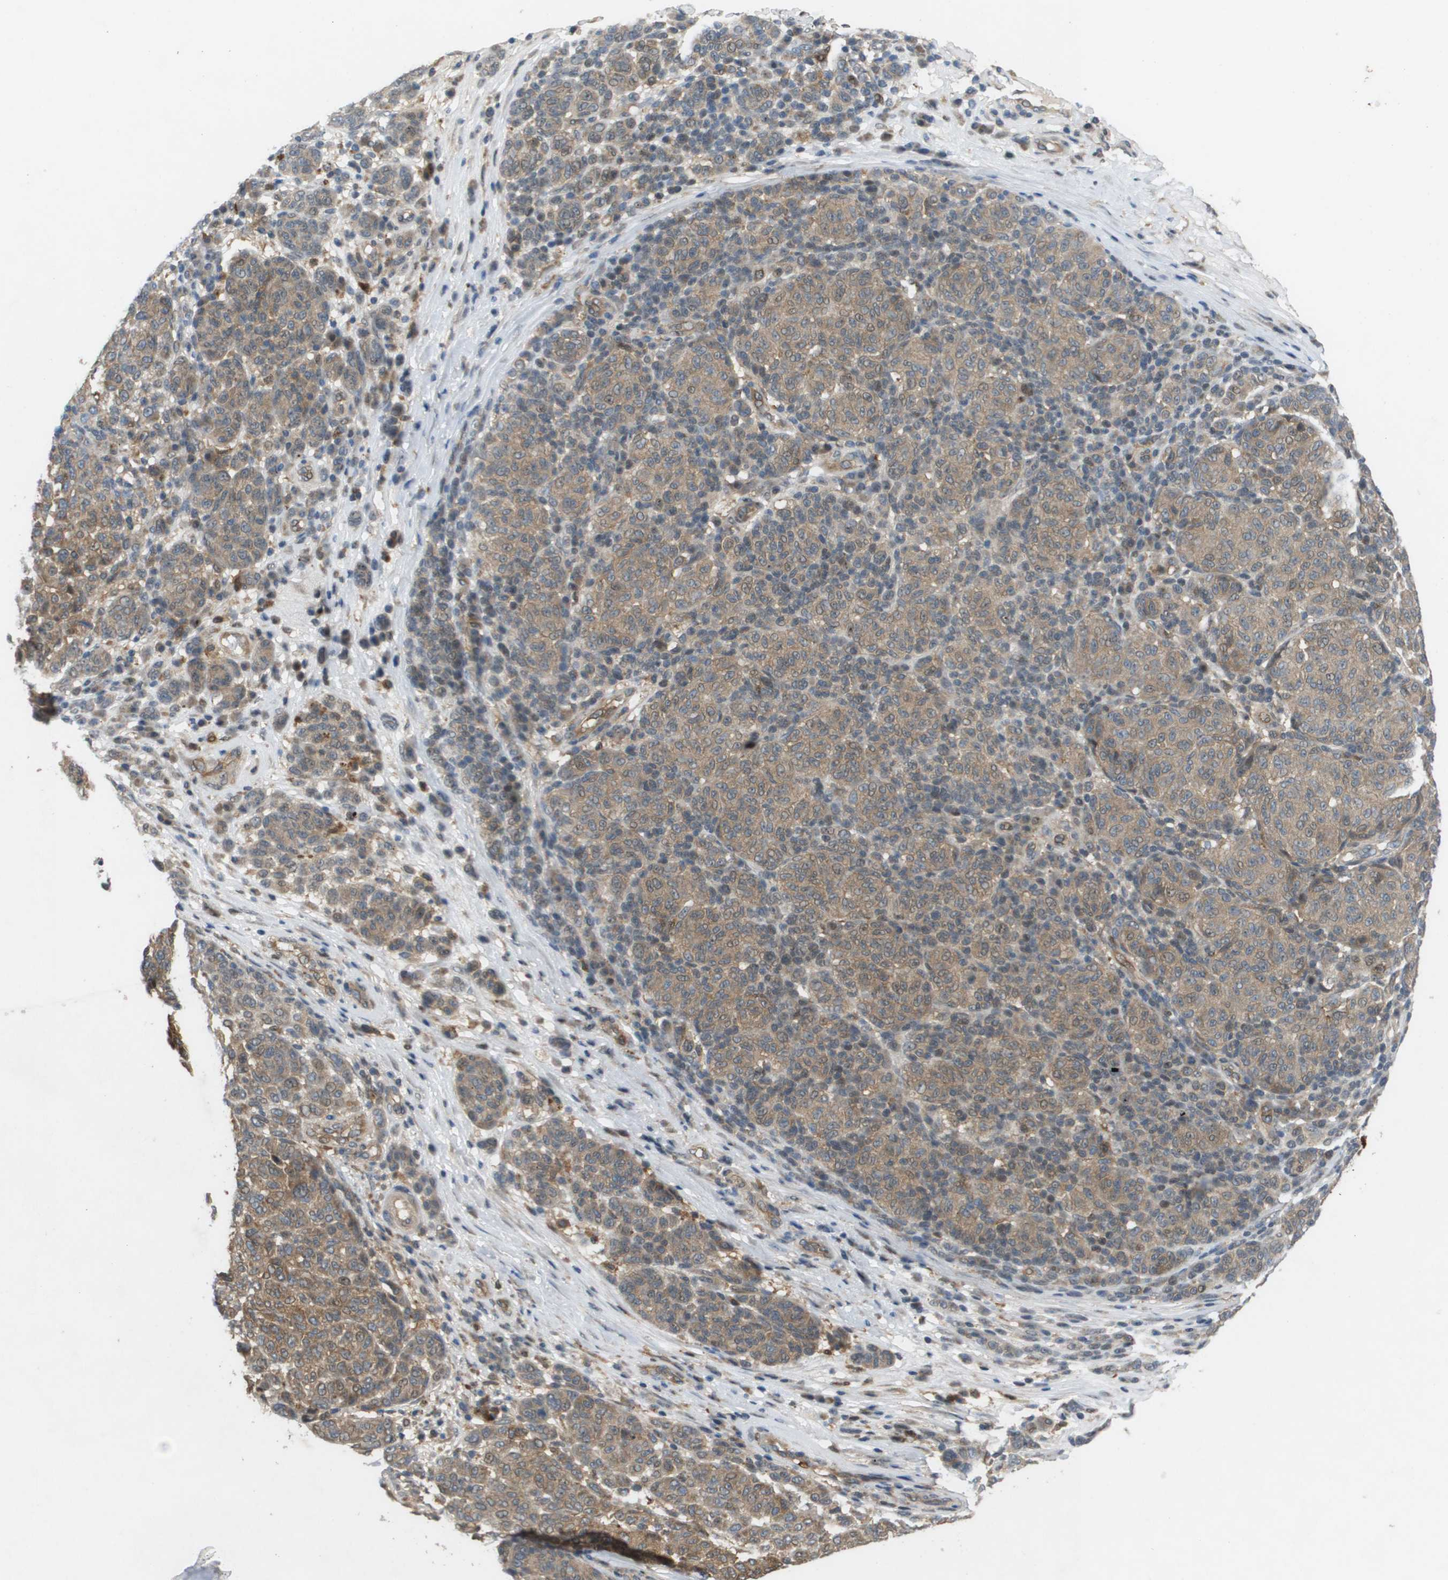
{"staining": {"intensity": "moderate", "quantity": ">75%", "location": "cytoplasmic/membranous"}, "tissue": "melanoma", "cell_type": "Tumor cells", "image_type": "cancer", "snomed": [{"axis": "morphology", "description": "Malignant melanoma, NOS"}, {"axis": "topography", "description": "Skin"}], "caption": "The image shows staining of malignant melanoma, revealing moderate cytoplasmic/membranous protein positivity (brown color) within tumor cells.", "gene": "PALD1", "patient": {"sex": "male", "age": 59}}